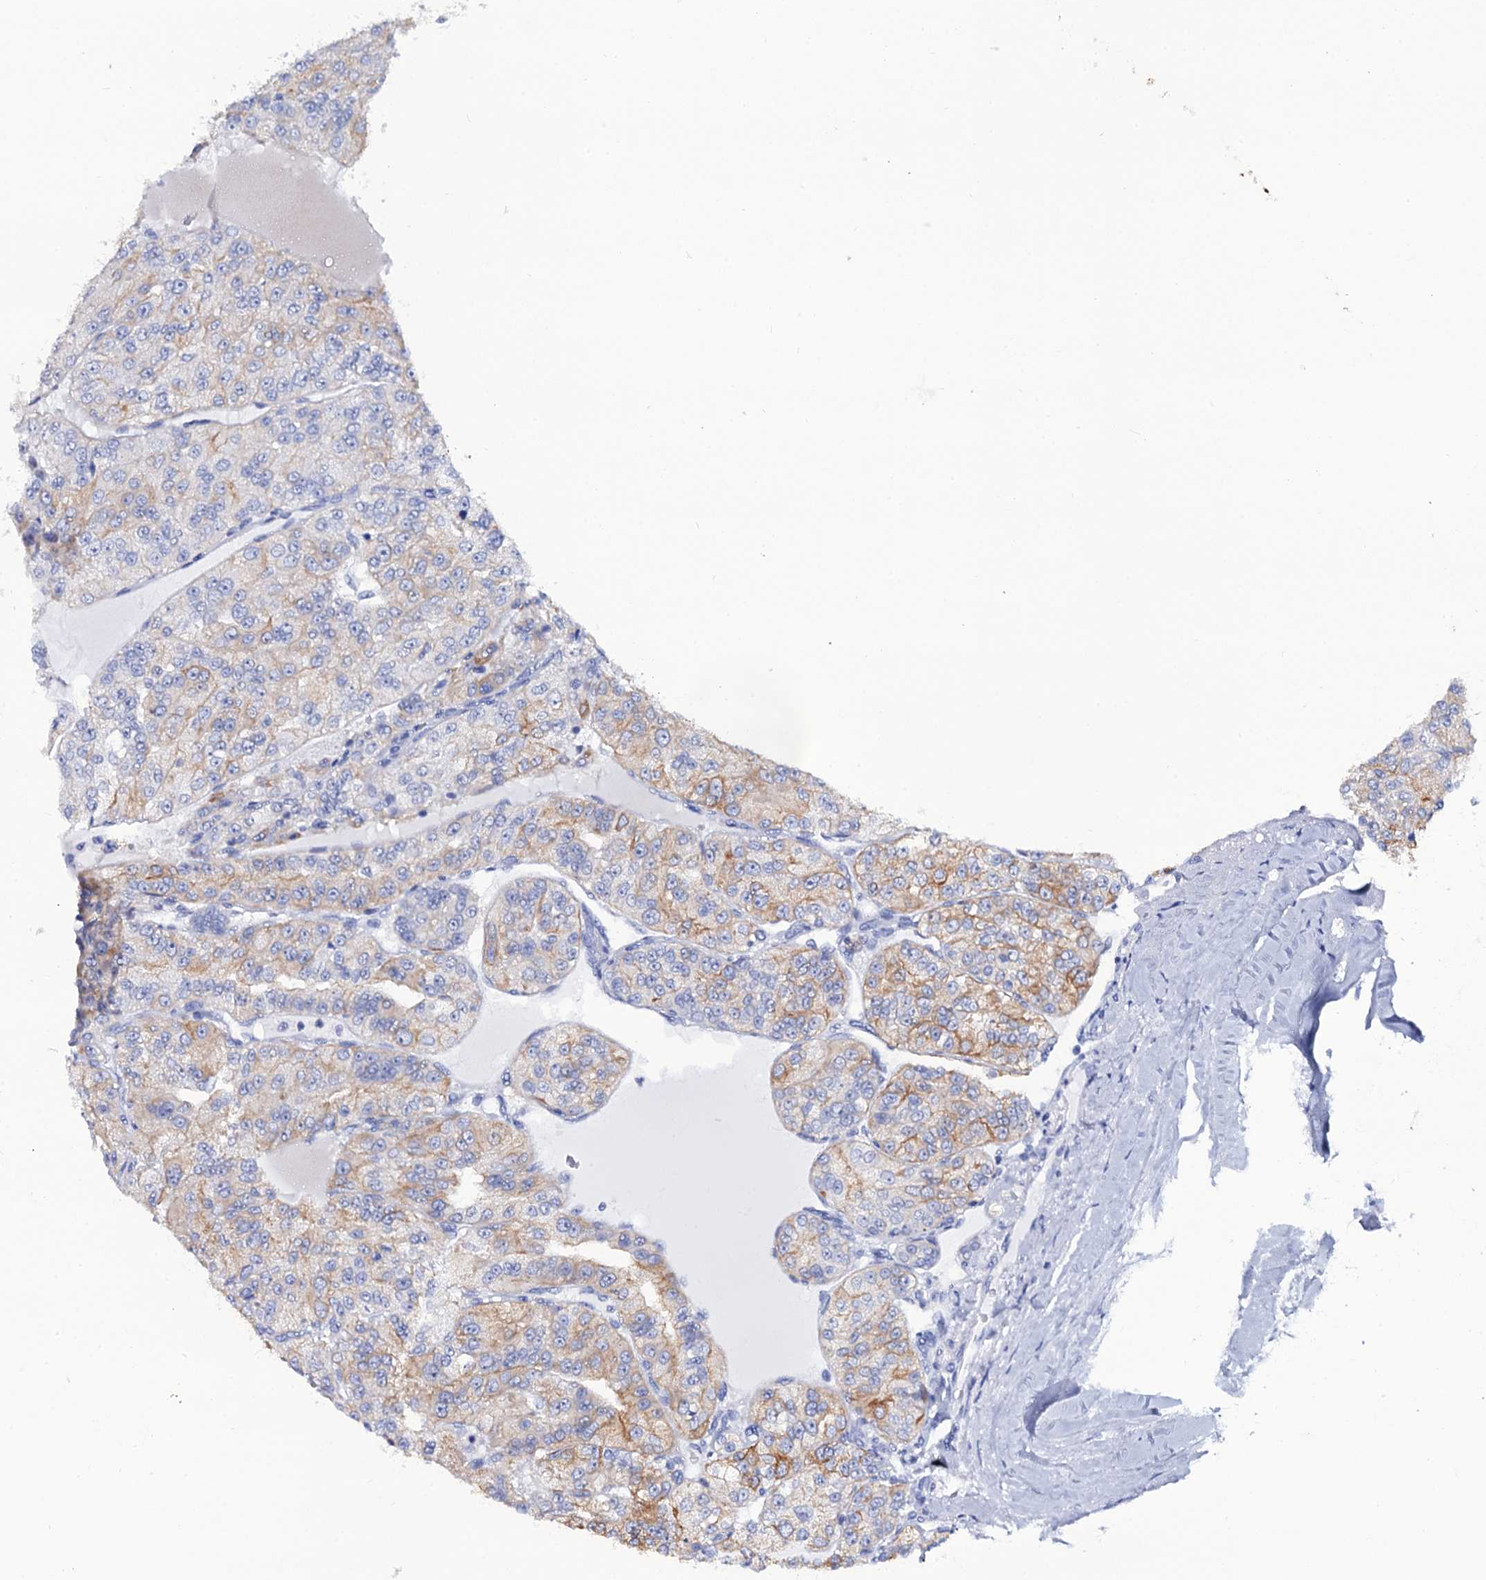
{"staining": {"intensity": "weak", "quantity": "<25%", "location": "cytoplasmic/membranous"}, "tissue": "renal cancer", "cell_type": "Tumor cells", "image_type": "cancer", "snomed": [{"axis": "morphology", "description": "Adenocarcinoma, NOS"}, {"axis": "topography", "description": "Kidney"}], "caption": "Histopathology image shows no significant protein staining in tumor cells of renal cancer (adenocarcinoma). The staining was performed using DAB (3,3'-diaminobenzidine) to visualize the protein expression in brown, while the nuclei were stained in blue with hematoxylin (Magnification: 20x).", "gene": "RAB3IP", "patient": {"sex": "female", "age": 63}}